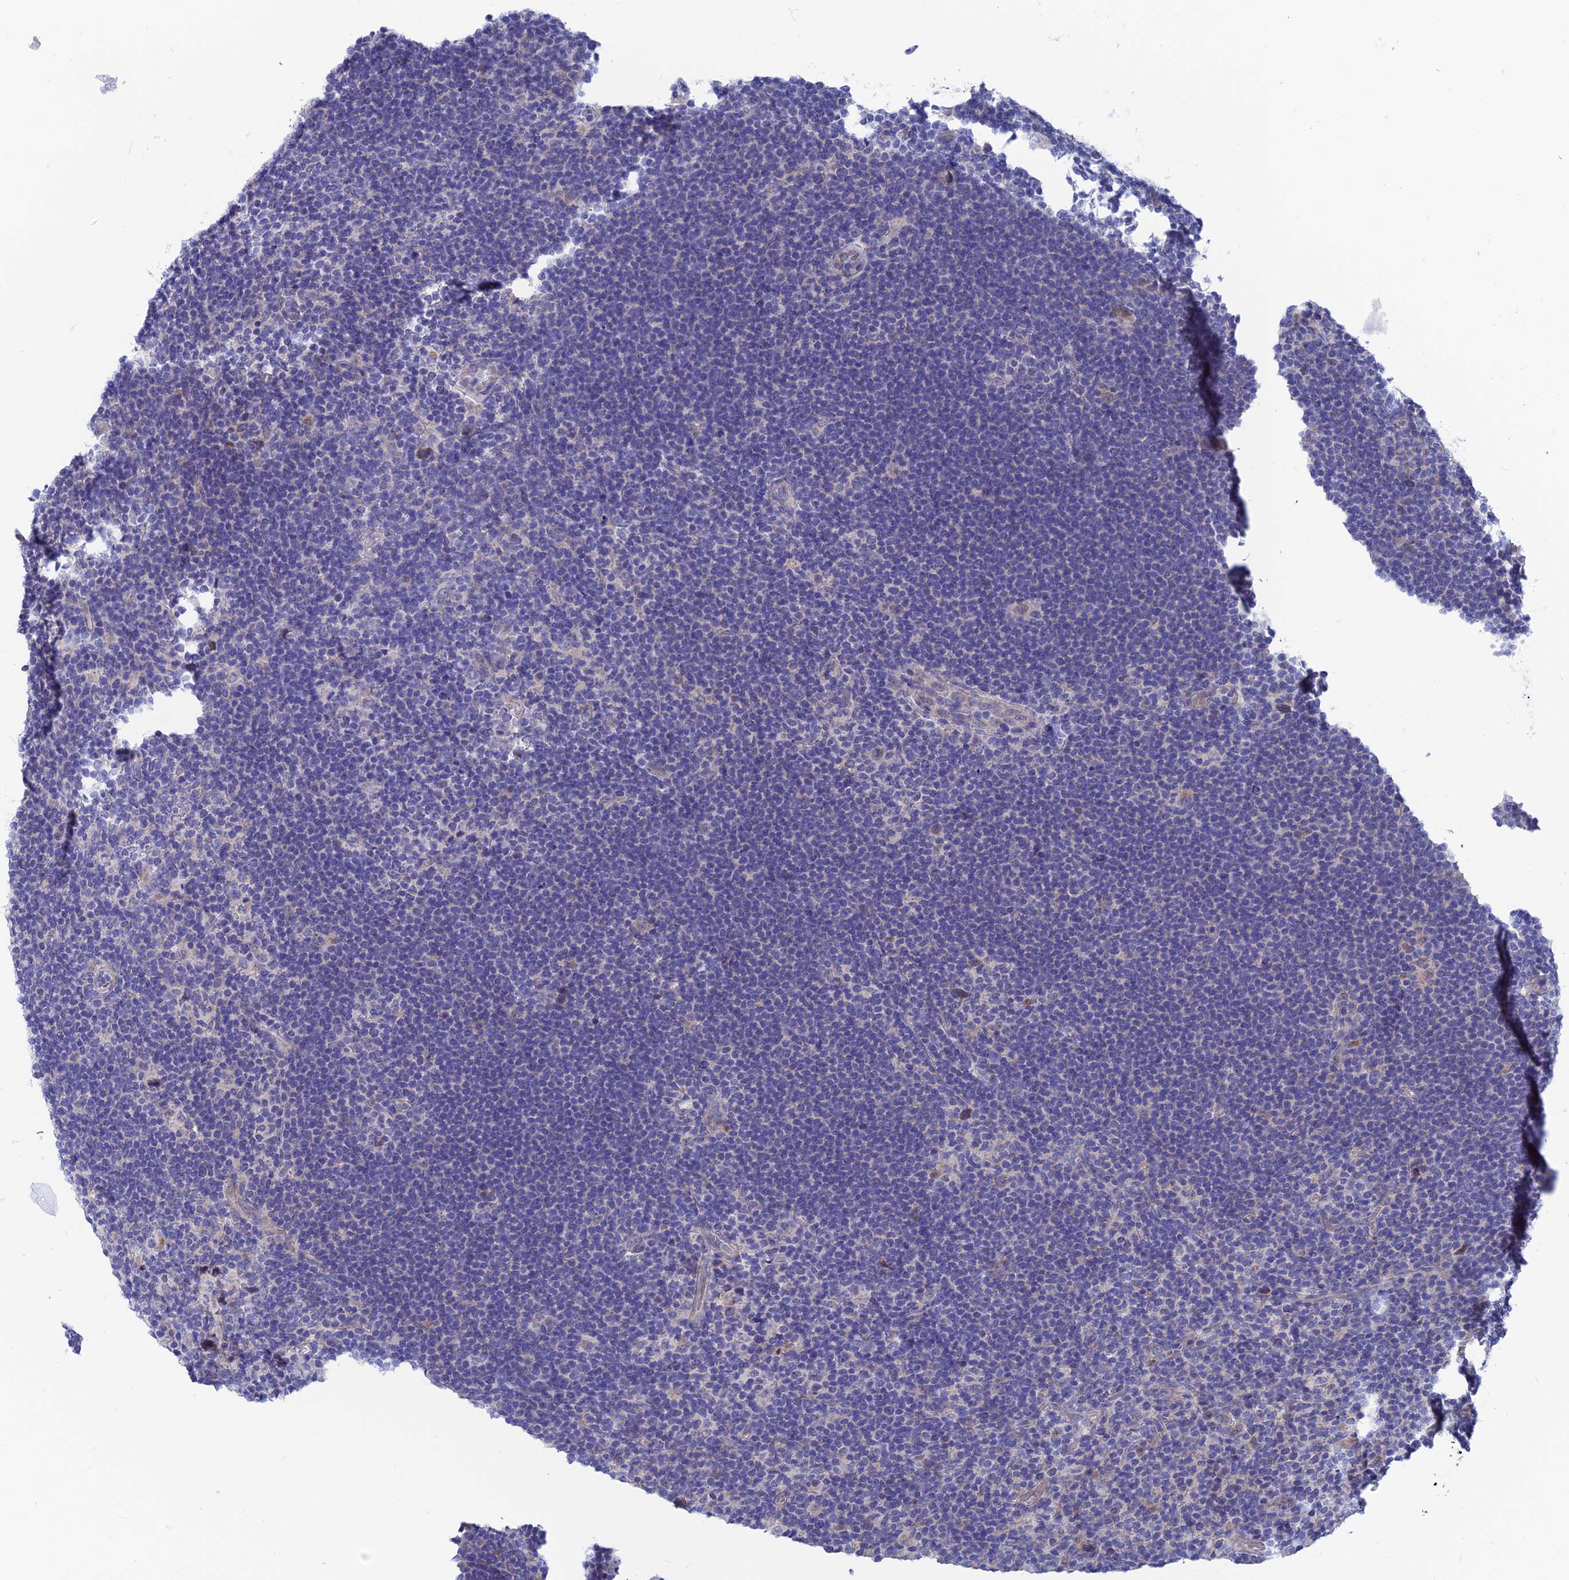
{"staining": {"intensity": "negative", "quantity": "none", "location": "none"}, "tissue": "lymphoma", "cell_type": "Tumor cells", "image_type": "cancer", "snomed": [{"axis": "morphology", "description": "Hodgkin's disease, NOS"}, {"axis": "topography", "description": "Lymph node"}], "caption": "DAB (3,3'-diaminobenzidine) immunohistochemical staining of lymphoma demonstrates no significant staining in tumor cells.", "gene": "AK4", "patient": {"sex": "female", "age": 57}}